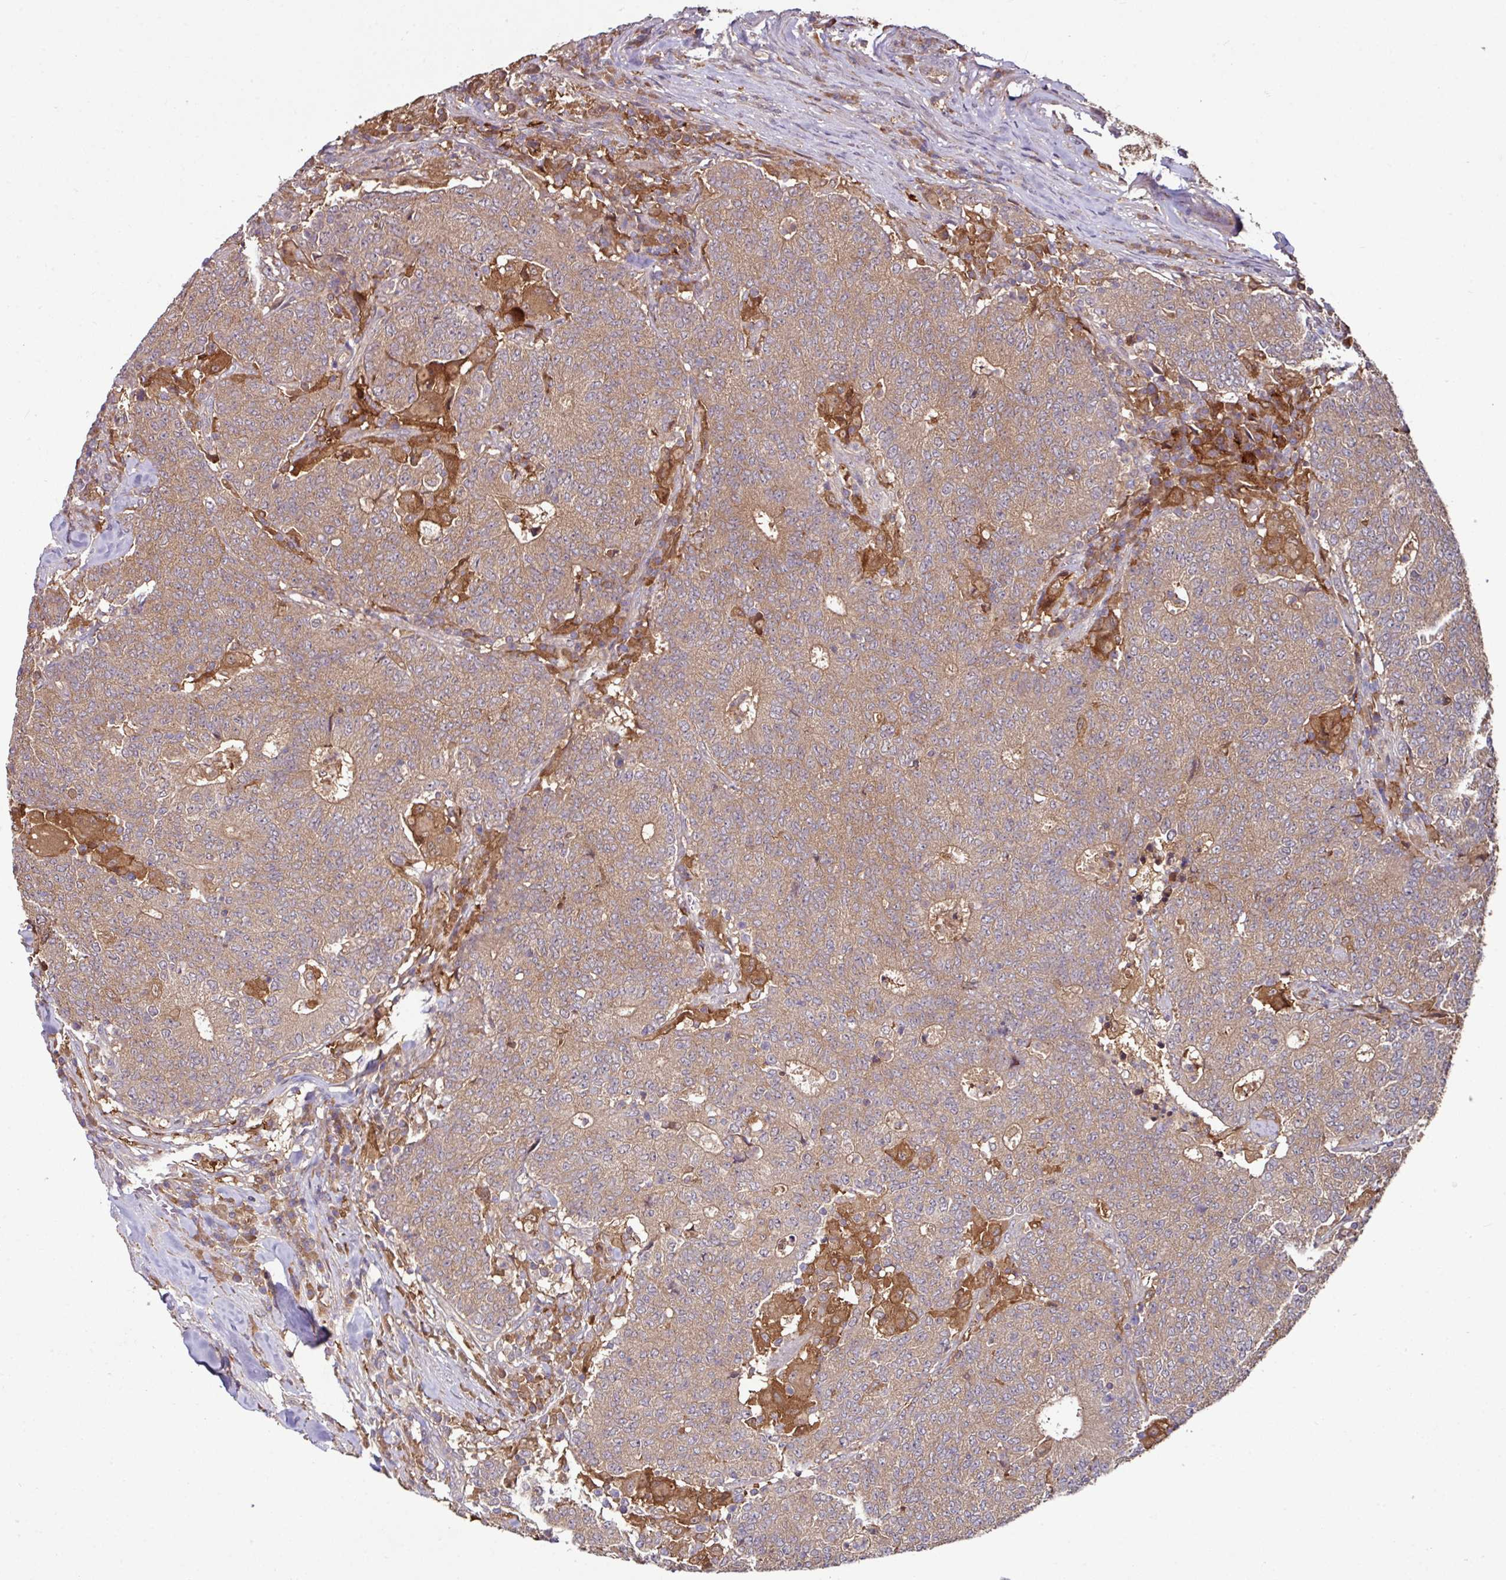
{"staining": {"intensity": "moderate", "quantity": ">75%", "location": "cytoplasmic/membranous"}, "tissue": "colorectal cancer", "cell_type": "Tumor cells", "image_type": "cancer", "snomed": [{"axis": "morphology", "description": "Adenocarcinoma, NOS"}, {"axis": "topography", "description": "Colon"}], "caption": "Immunohistochemical staining of colorectal cancer displays medium levels of moderate cytoplasmic/membranous protein positivity in approximately >75% of tumor cells.", "gene": "GNPDA1", "patient": {"sex": "female", "age": 75}}